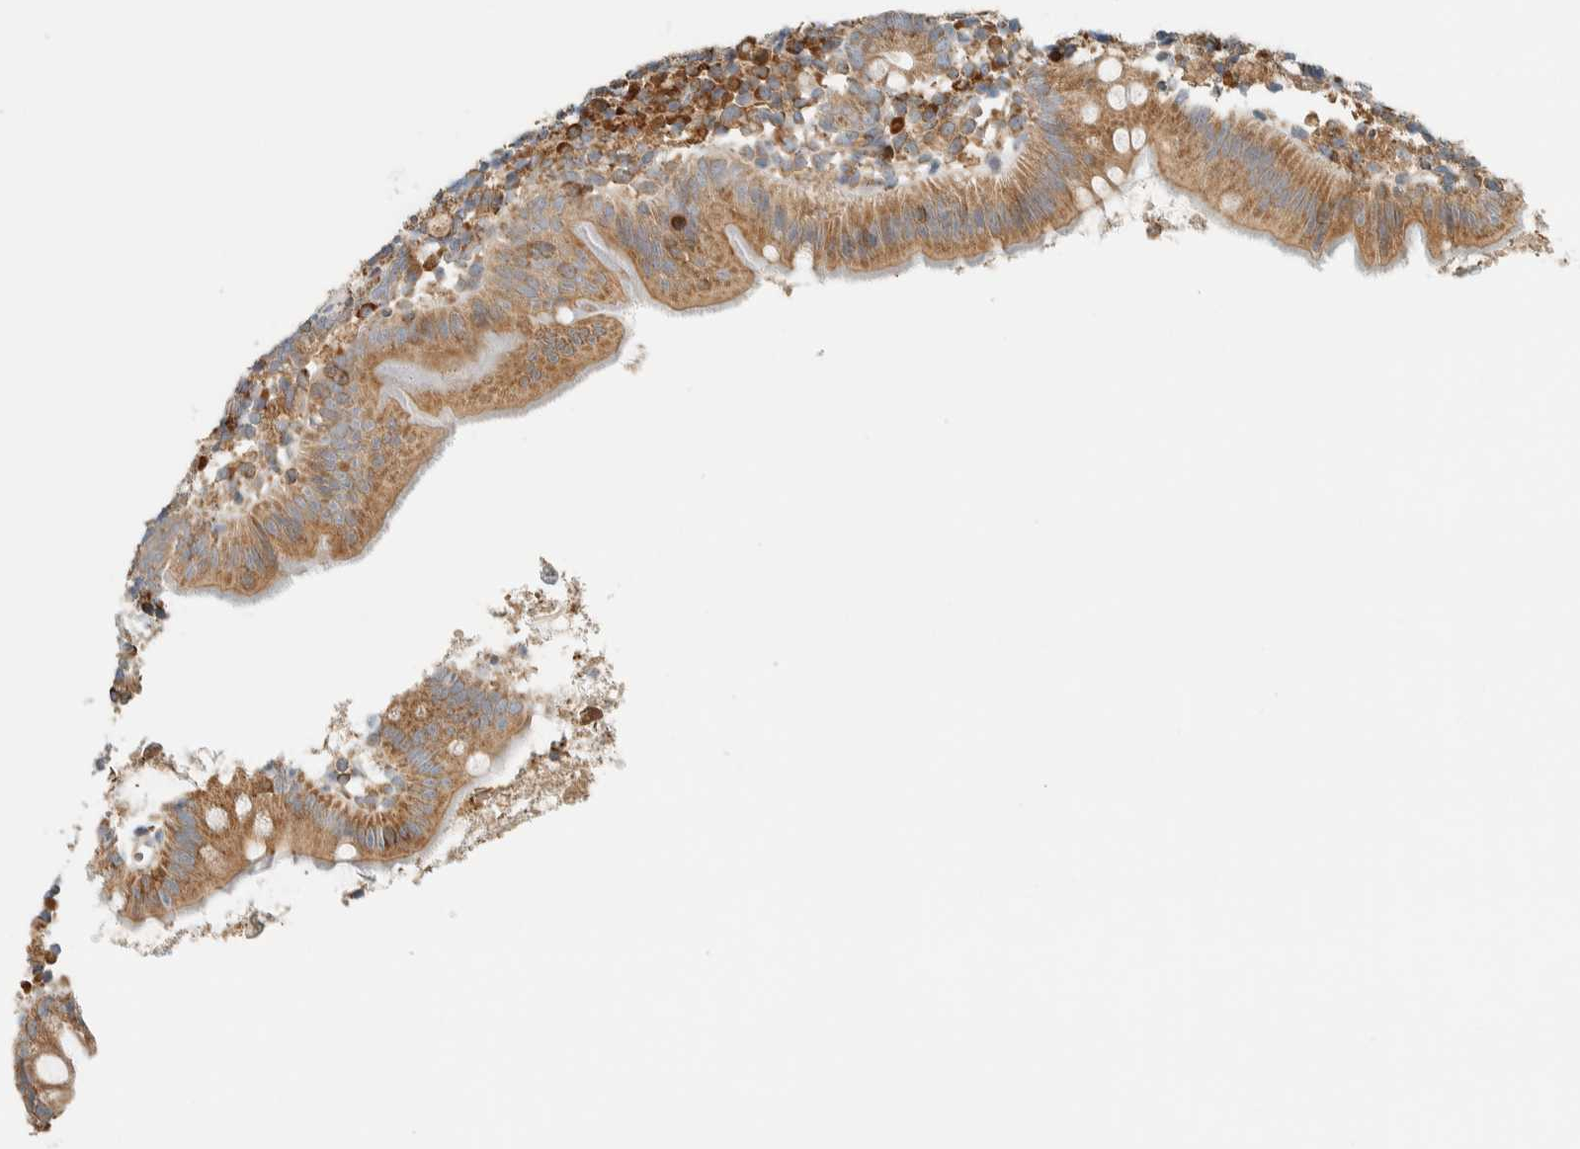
{"staining": {"intensity": "moderate", "quantity": ">75%", "location": "cytoplasmic/membranous"}, "tissue": "appendix", "cell_type": "Glandular cells", "image_type": "normal", "snomed": [{"axis": "morphology", "description": "Normal tissue, NOS"}, {"axis": "topography", "description": "Appendix"}], "caption": "Protein staining exhibits moderate cytoplasmic/membranous expression in about >75% of glandular cells in benign appendix.", "gene": "CCDC57", "patient": {"sex": "female", "age": 20}}